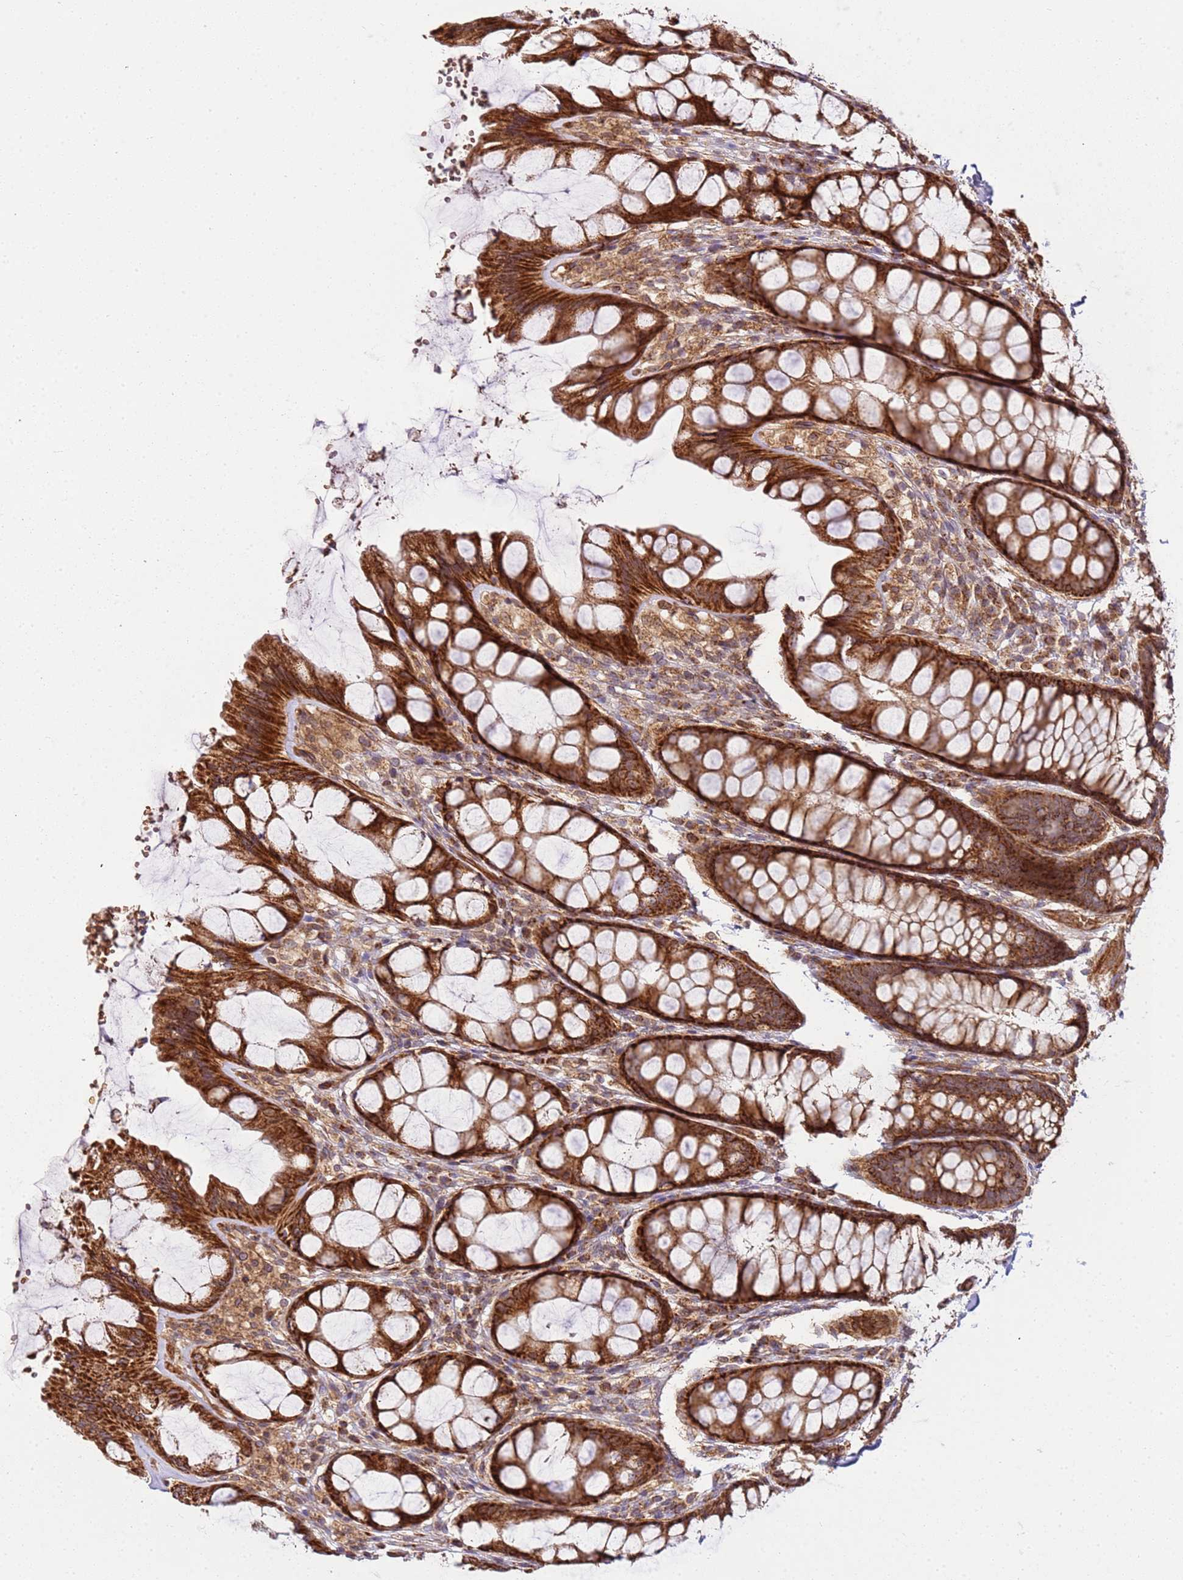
{"staining": {"intensity": "strong", "quantity": ">75%", "location": "cytoplasmic/membranous"}, "tissue": "colon", "cell_type": "Glandular cells", "image_type": "normal", "snomed": [{"axis": "morphology", "description": "Normal tissue, NOS"}, {"axis": "topography", "description": "Colon"}], "caption": "Immunohistochemical staining of unremarkable colon displays high levels of strong cytoplasmic/membranous positivity in about >75% of glandular cells. (IHC, brightfield microscopy, high magnification).", "gene": "TM2D2", "patient": {"sex": "male", "age": 47}}